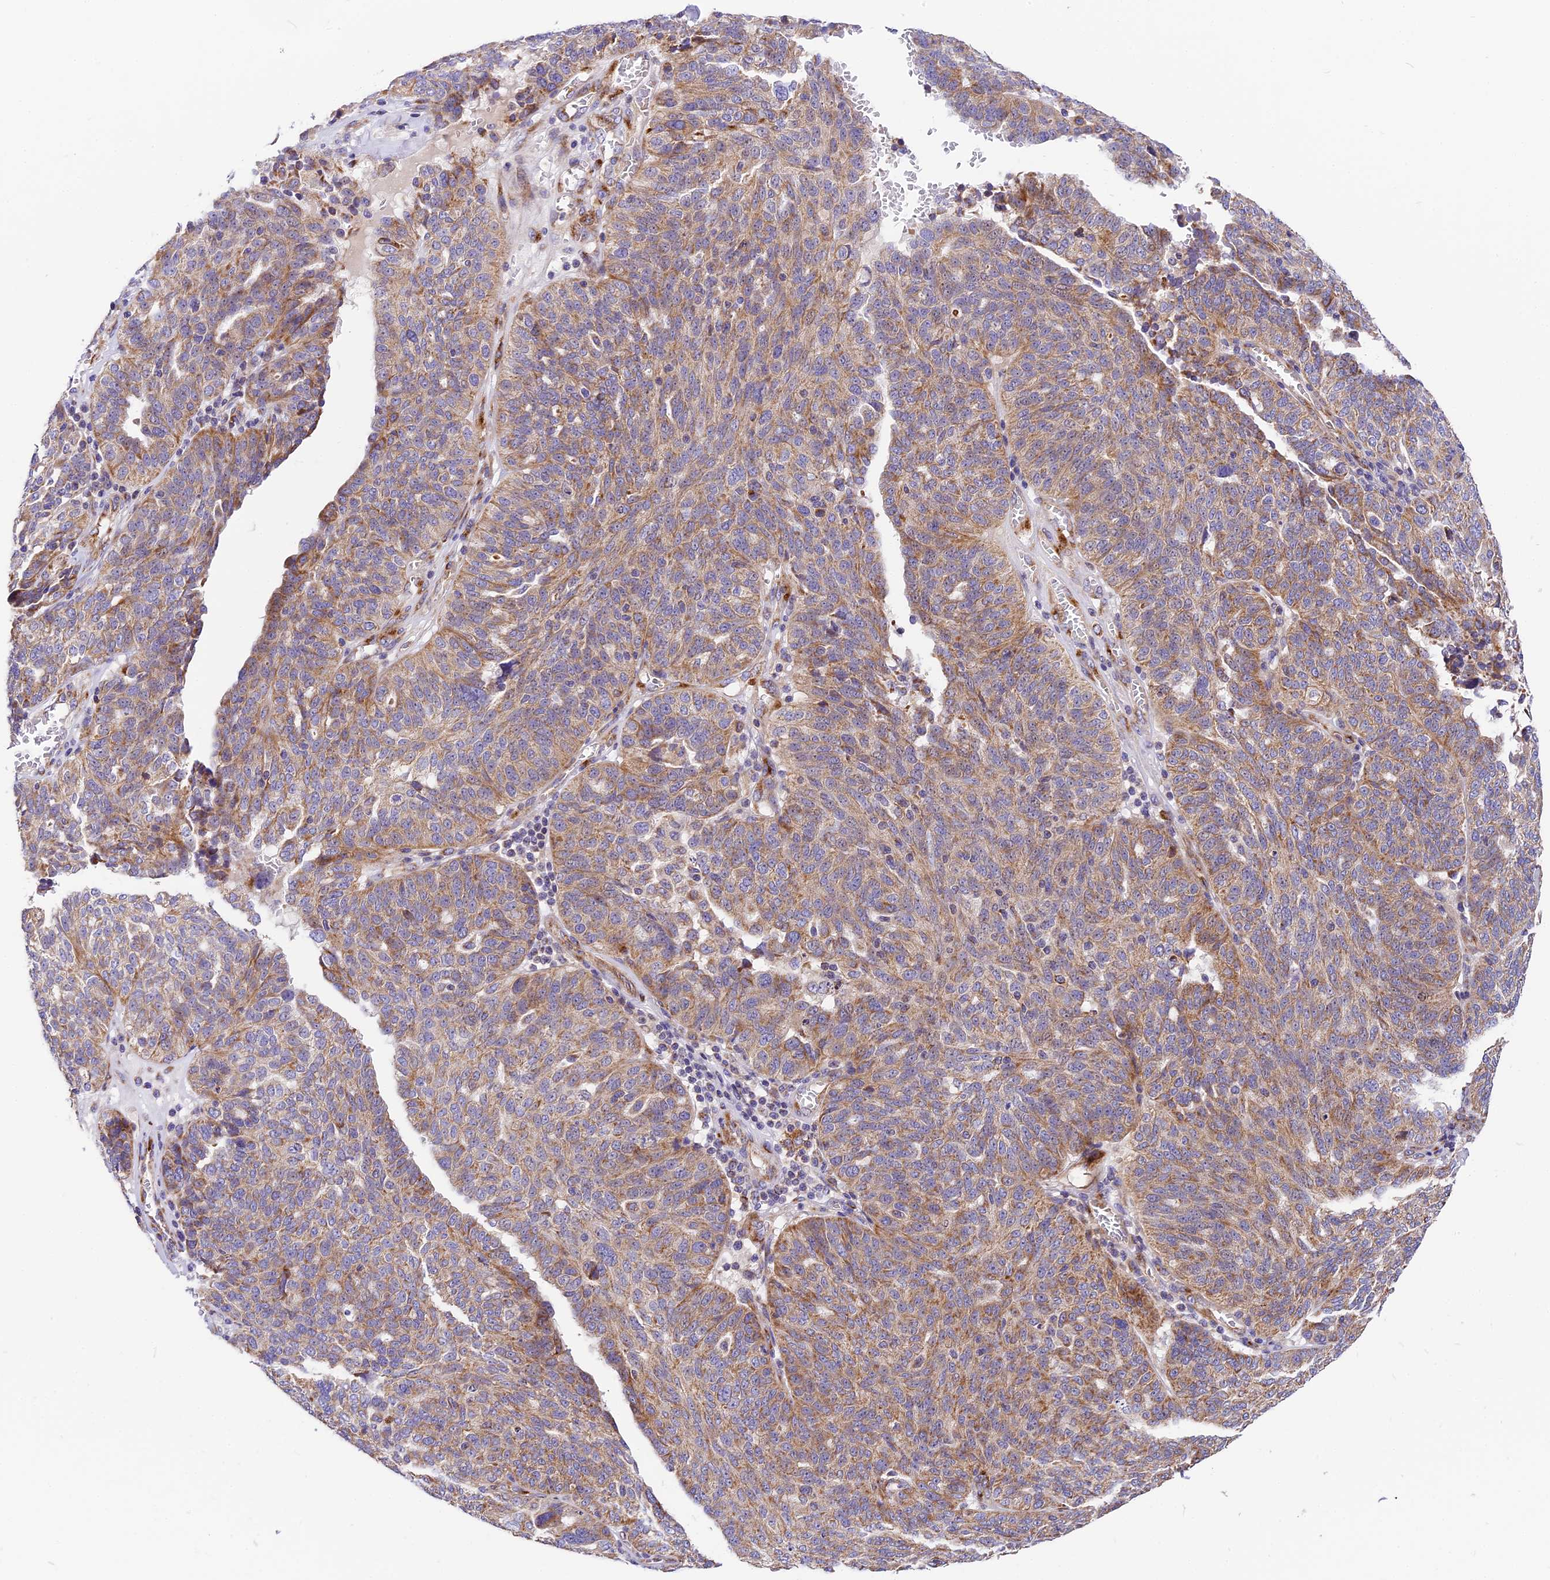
{"staining": {"intensity": "moderate", "quantity": "25%-75%", "location": "cytoplasmic/membranous"}, "tissue": "ovarian cancer", "cell_type": "Tumor cells", "image_type": "cancer", "snomed": [{"axis": "morphology", "description": "Cystadenocarcinoma, serous, NOS"}, {"axis": "topography", "description": "Ovary"}], "caption": "Protein expression analysis of human ovarian cancer reveals moderate cytoplasmic/membranous expression in about 25%-75% of tumor cells.", "gene": "MRAS", "patient": {"sex": "female", "age": 59}}